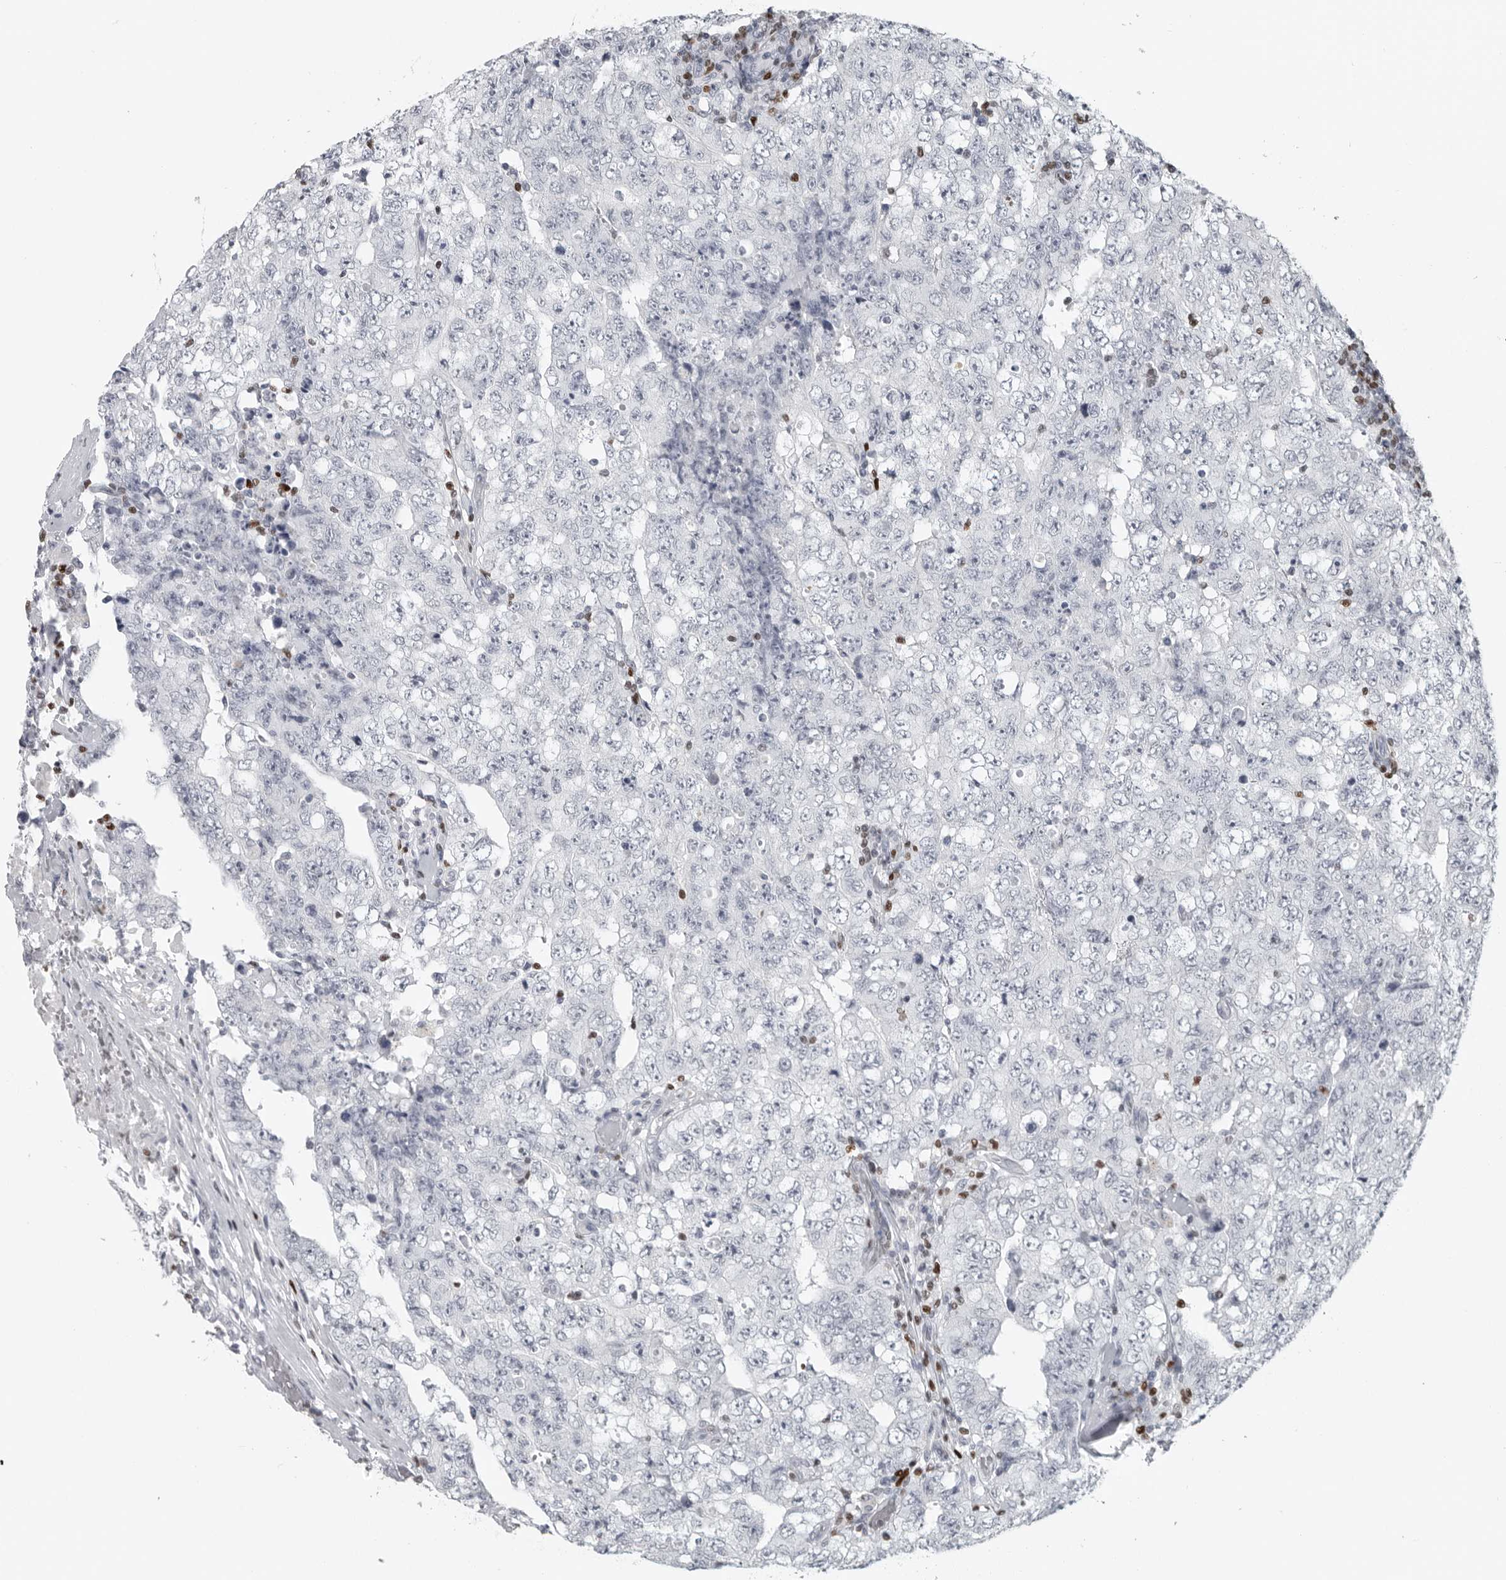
{"staining": {"intensity": "negative", "quantity": "none", "location": "none"}, "tissue": "testis cancer", "cell_type": "Tumor cells", "image_type": "cancer", "snomed": [{"axis": "morphology", "description": "Carcinoma, Embryonal, NOS"}, {"axis": "topography", "description": "Testis"}], "caption": "This is an immunohistochemistry (IHC) micrograph of human testis cancer (embryonal carcinoma). There is no staining in tumor cells.", "gene": "SATB2", "patient": {"sex": "male", "age": 26}}